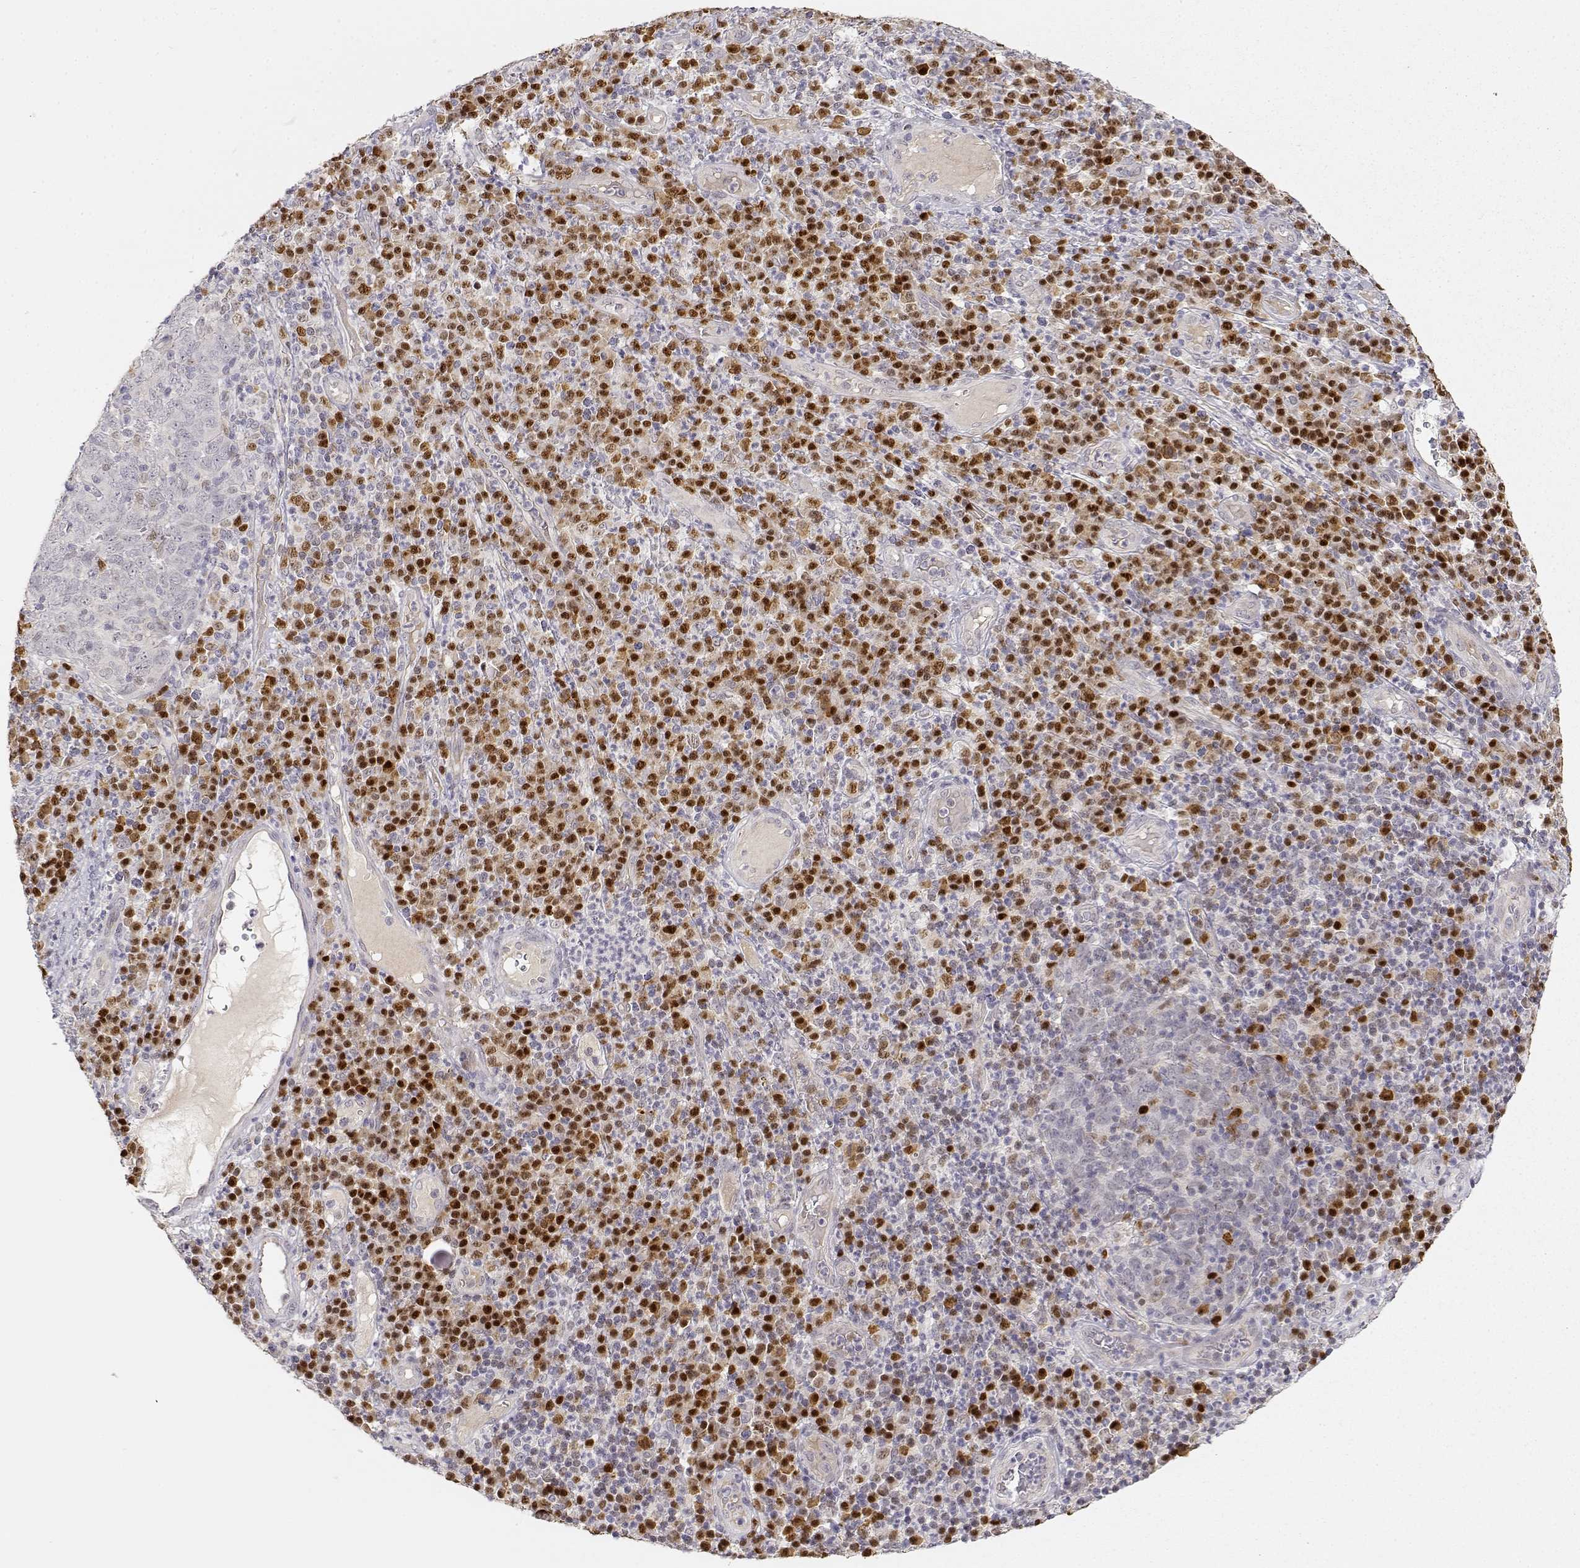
{"staining": {"intensity": "negative", "quantity": "none", "location": "none"}, "tissue": "skin cancer", "cell_type": "Tumor cells", "image_type": "cancer", "snomed": [{"axis": "morphology", "description": "Squamous cell carcinoma, NOS"}, {"axis": "topography", "description": "Skin"}, {"axis": "topography", "description": "Anal"}], "caption": "Immunohistochemical staining of squamous cell carcinoma (skin) demonstrates no significant expression in tumor cells.", "gene": "EAF2", "patient": {"sex": "female", "age": 51}}